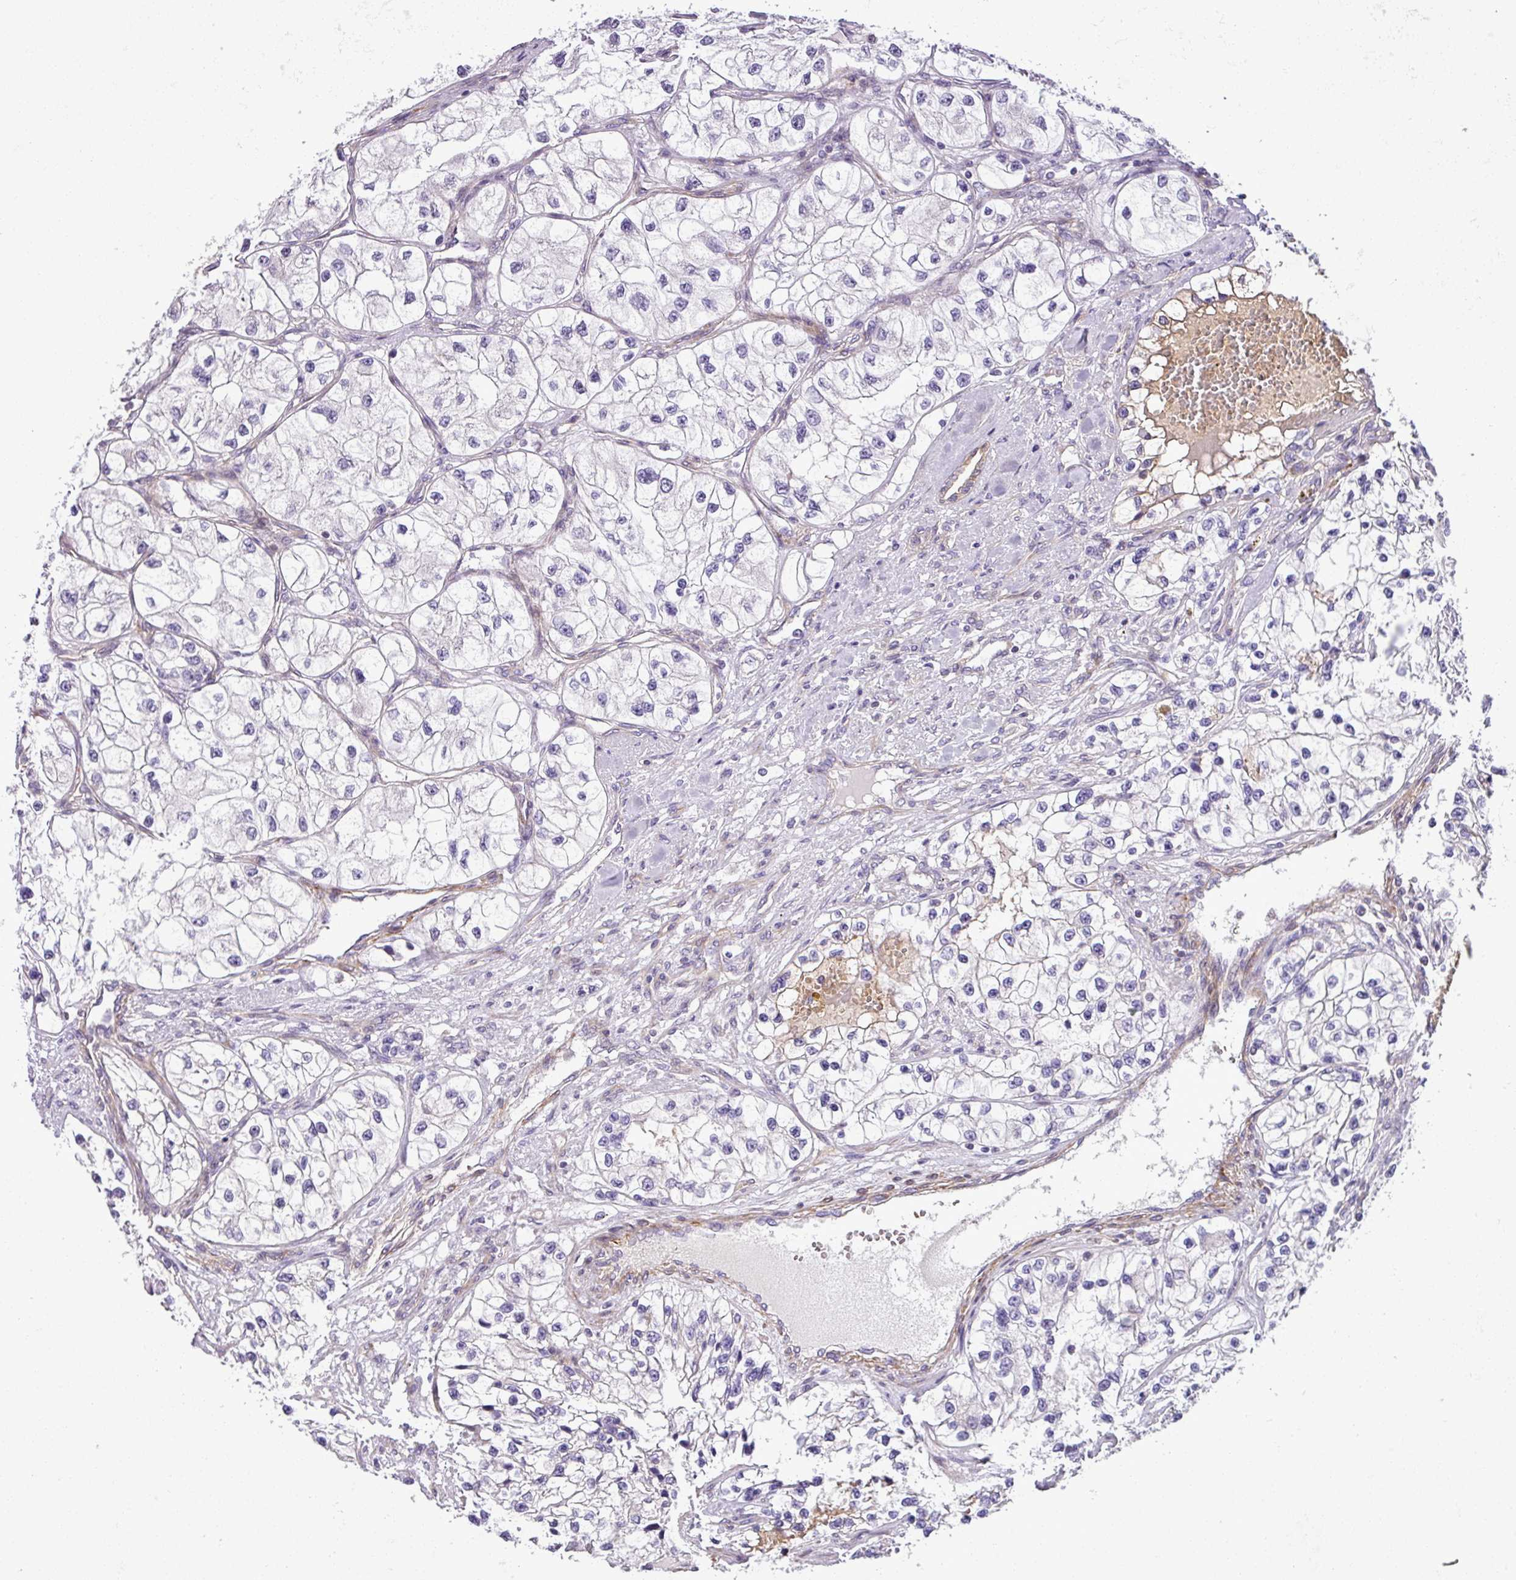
{"staining": {"intensity": "negative", "quantity": "none", "location": "none"}, "tissue": "renal cancer", "cell_type": "Tumor cells", "image_type": "cancer", "snomed": [{"axis": "morphology", "description": "Adenocarcinoma, NOS"}, {"axis": "topography", "description": "Kidney"}], "caption": "Immunohistochemical staining of human renal adenocarcinoma shows no significant positivity in tumor cells. Brightfield microscopy of immunohistochemistry (IHC) stained with DAB (brown) and hematoxylin (blue), captured at high magnification.", "gene": "NBEAL2", "patient": {"sex": "female", "age": 57}}